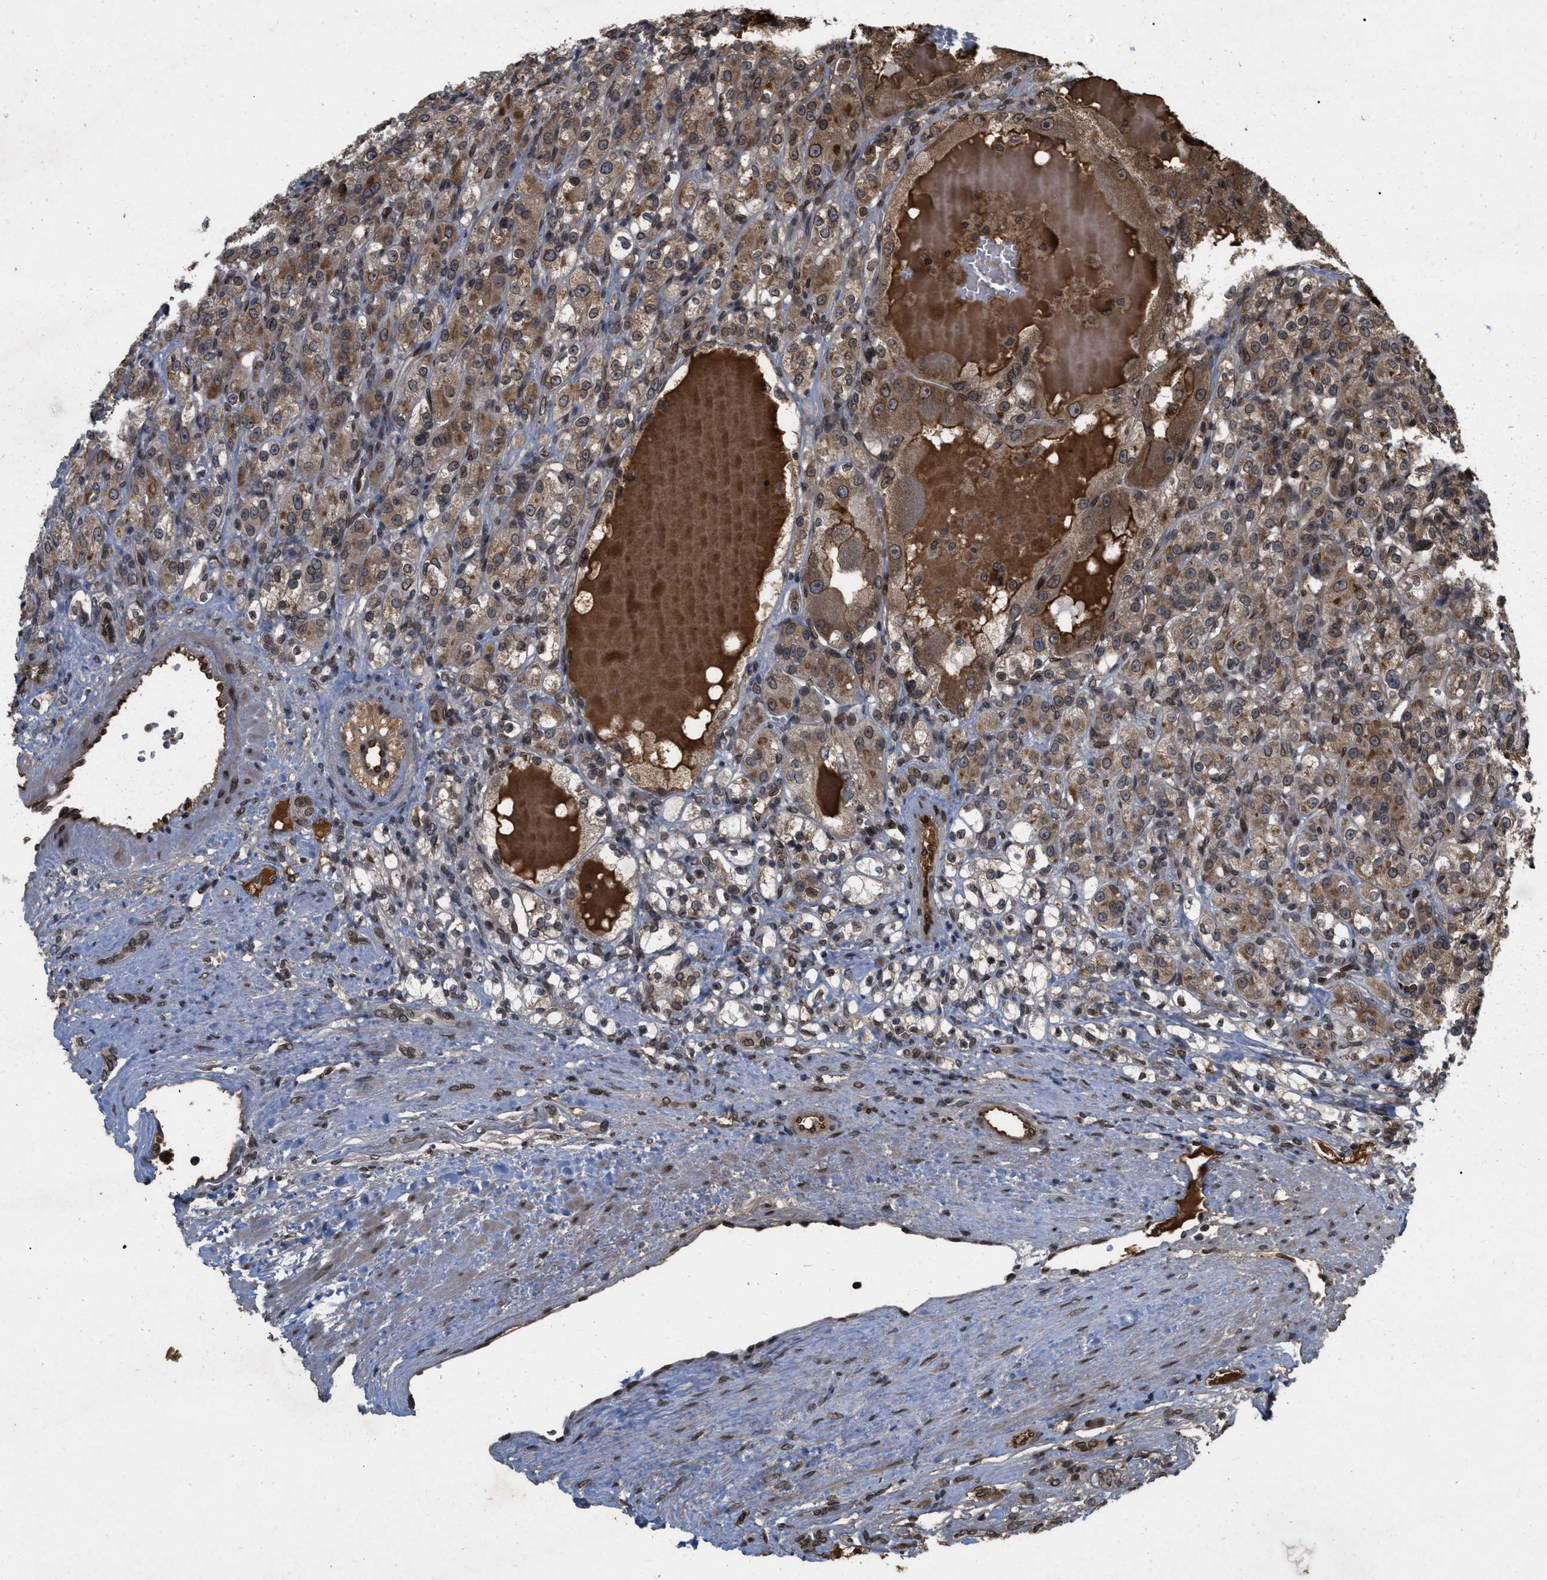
{"staining": {"intensity": "moderate", "quantity": ">75%", "location": "cytoplasmic/membranous,nuclear"}, "tissue": "renal cancer", "cell_type": "Tumor cells", "image_type": "cancer", "snomed": [{"axis": "morphology", "description": "Normal tissue, NOS"}, {"axis": "morphology", "description": "Adenocarcinoma, NOS"}, {"axis": "topography", "description": "Kidney"}], "caption": "DAB (3,3'-diaminobenzidine) immunohistochemical staining of human renal cancer demonstrates moderate cytoplasmic/membranous and nuclear protein expression in approximately >75% of tumor cells. (Brightfield microscopy of DAB IHC at high magnification).", "gene": "CRY1", "patient": {"sex": "male", "age": 61}}